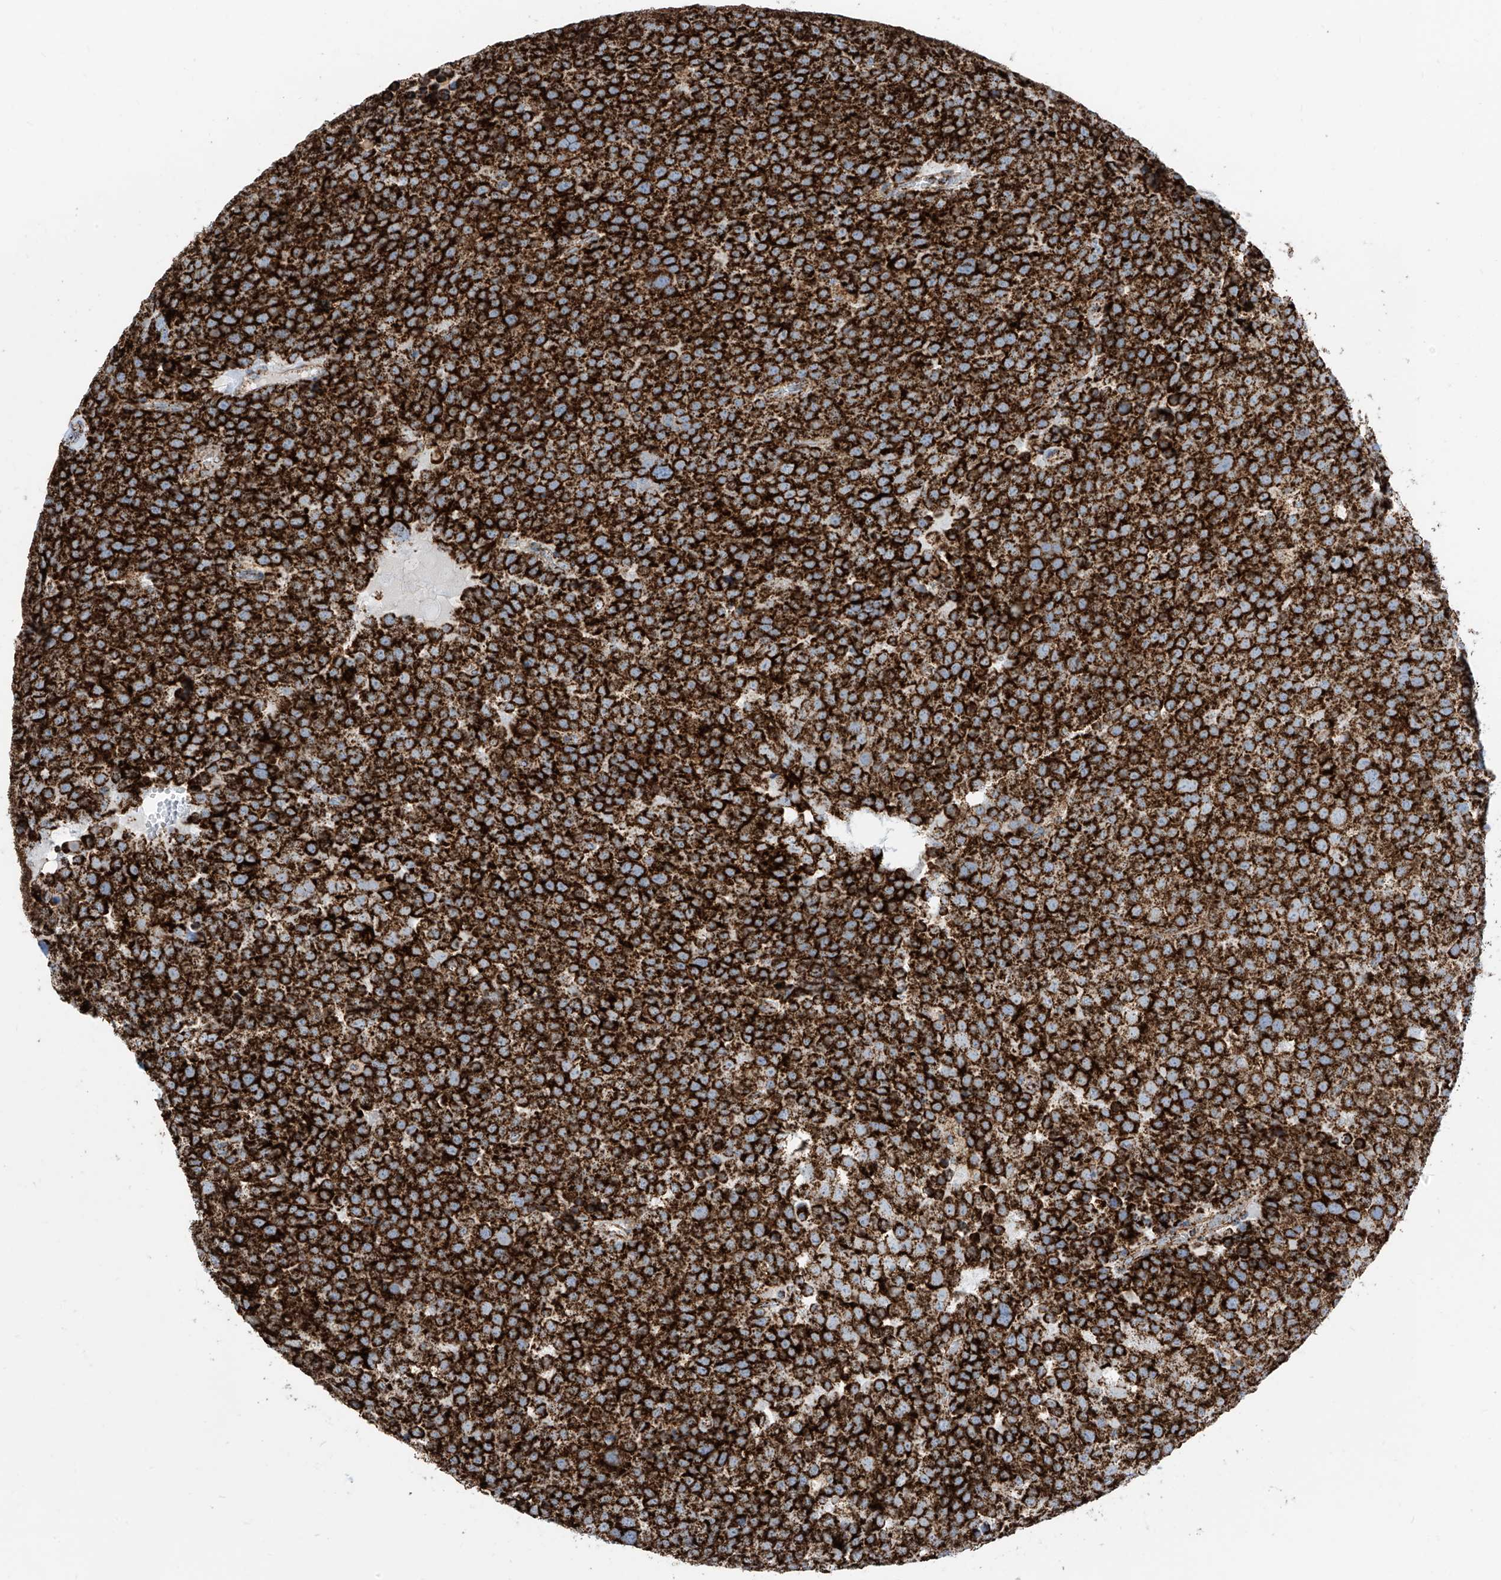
{"staining": {"intensity": "strong", "quantity": ">75%", "location": "cytoplasmic/membranous"}, "tissue": "testis cancer", "cell_type": "Tumor cells", "image_type": "cancer", "snomed": [{"axis": "morphology", "description": "Seminoma, NOS"}, {"axis": "topography", "description": "Testis"}], "caption": "Testis seminoma tissue displays strong cytoplasmic/membranous staining in approximately >75% of tumor cells The protein is stained brown, and the nuclei are stained in blue (DAB (3,3'-diaminobenzidine) IHC with brightfield microscopy, high magnification).", "gene": "COX5B", "patient": {"sex": "male", "age": 71}}